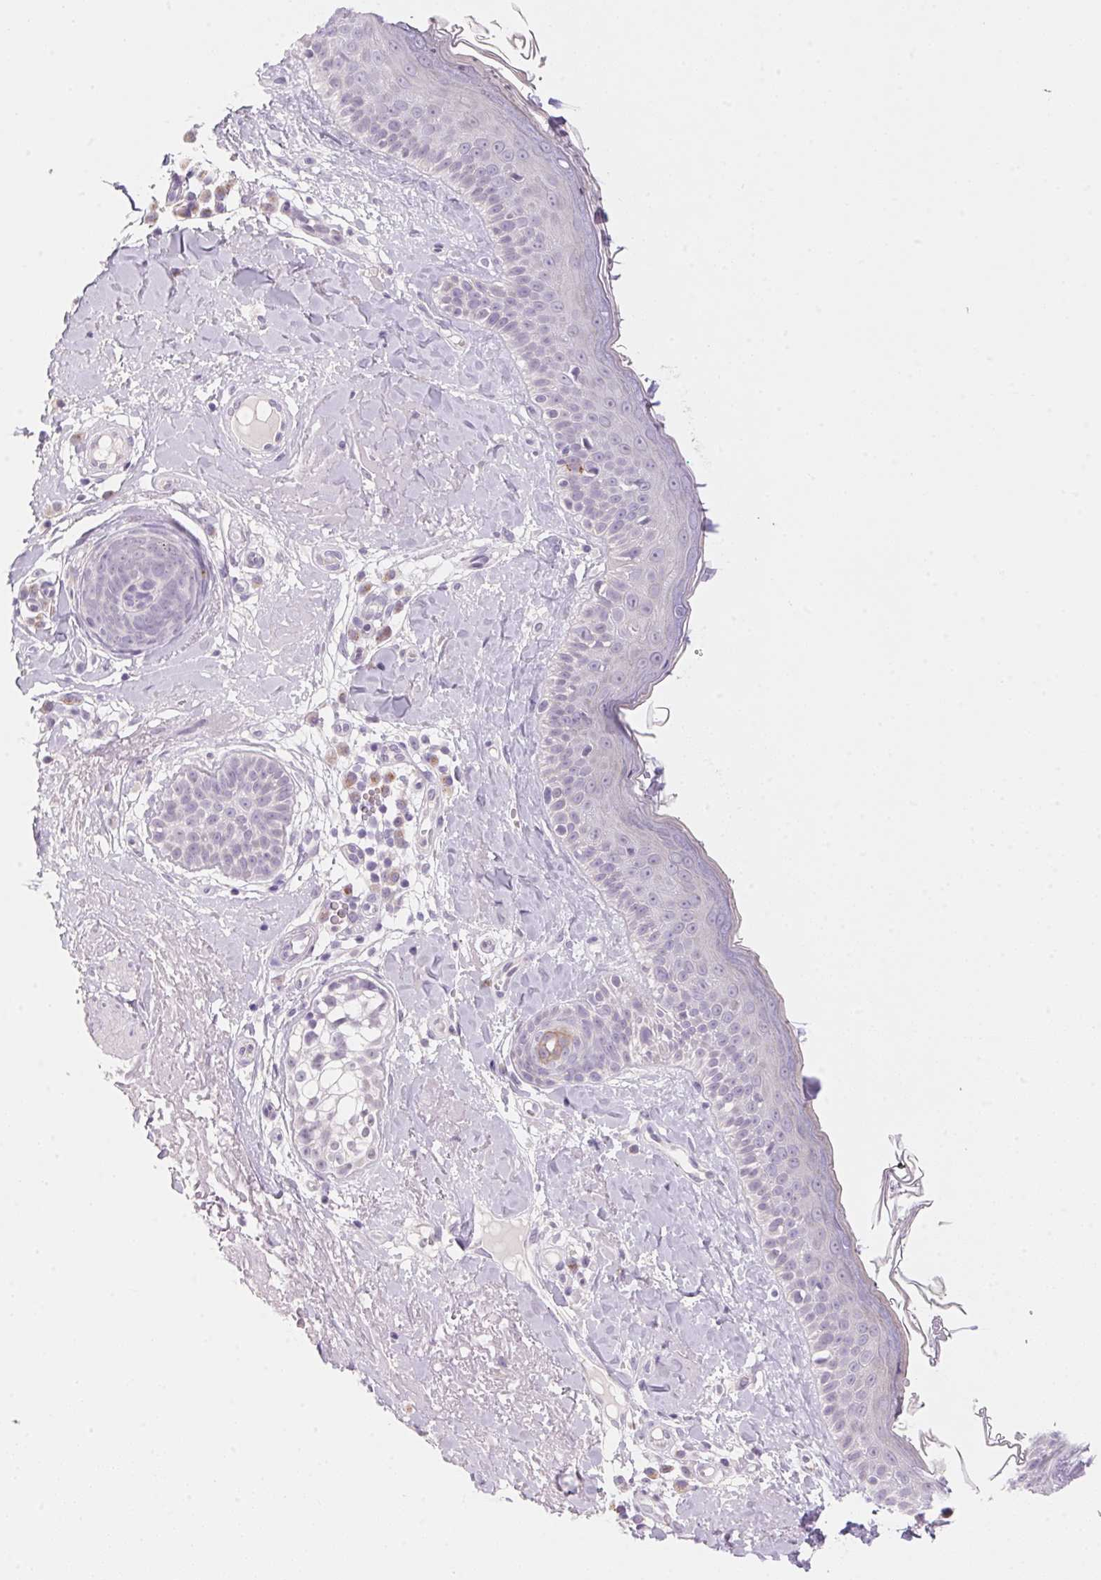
{"staining": {"intensity": "negative", "quantity": "none", "location": "none"}, "tissue": "skin", "cell_type": "Fibroblasts", "image_type": "normal", "snomed": [{"axis": "morphology", "description": "Normal tissue, NOS"}, {"axis": "topography", "description": "Skin"}], "caption": "This photomicrograph is of unremarkable skin stained with immunohistochemistry (IHC) to label a protein in brown with the nuclei are counter-stained blue. There is no staining in fibroblasts. (Stains: DAB immunohistochemistry (IHC) with hematoxylin counter stain, Microscopy: brightfield microscopy at high magnification).", "gene": "TEKT1", "patient": {"sex": "male", "age": 73}}